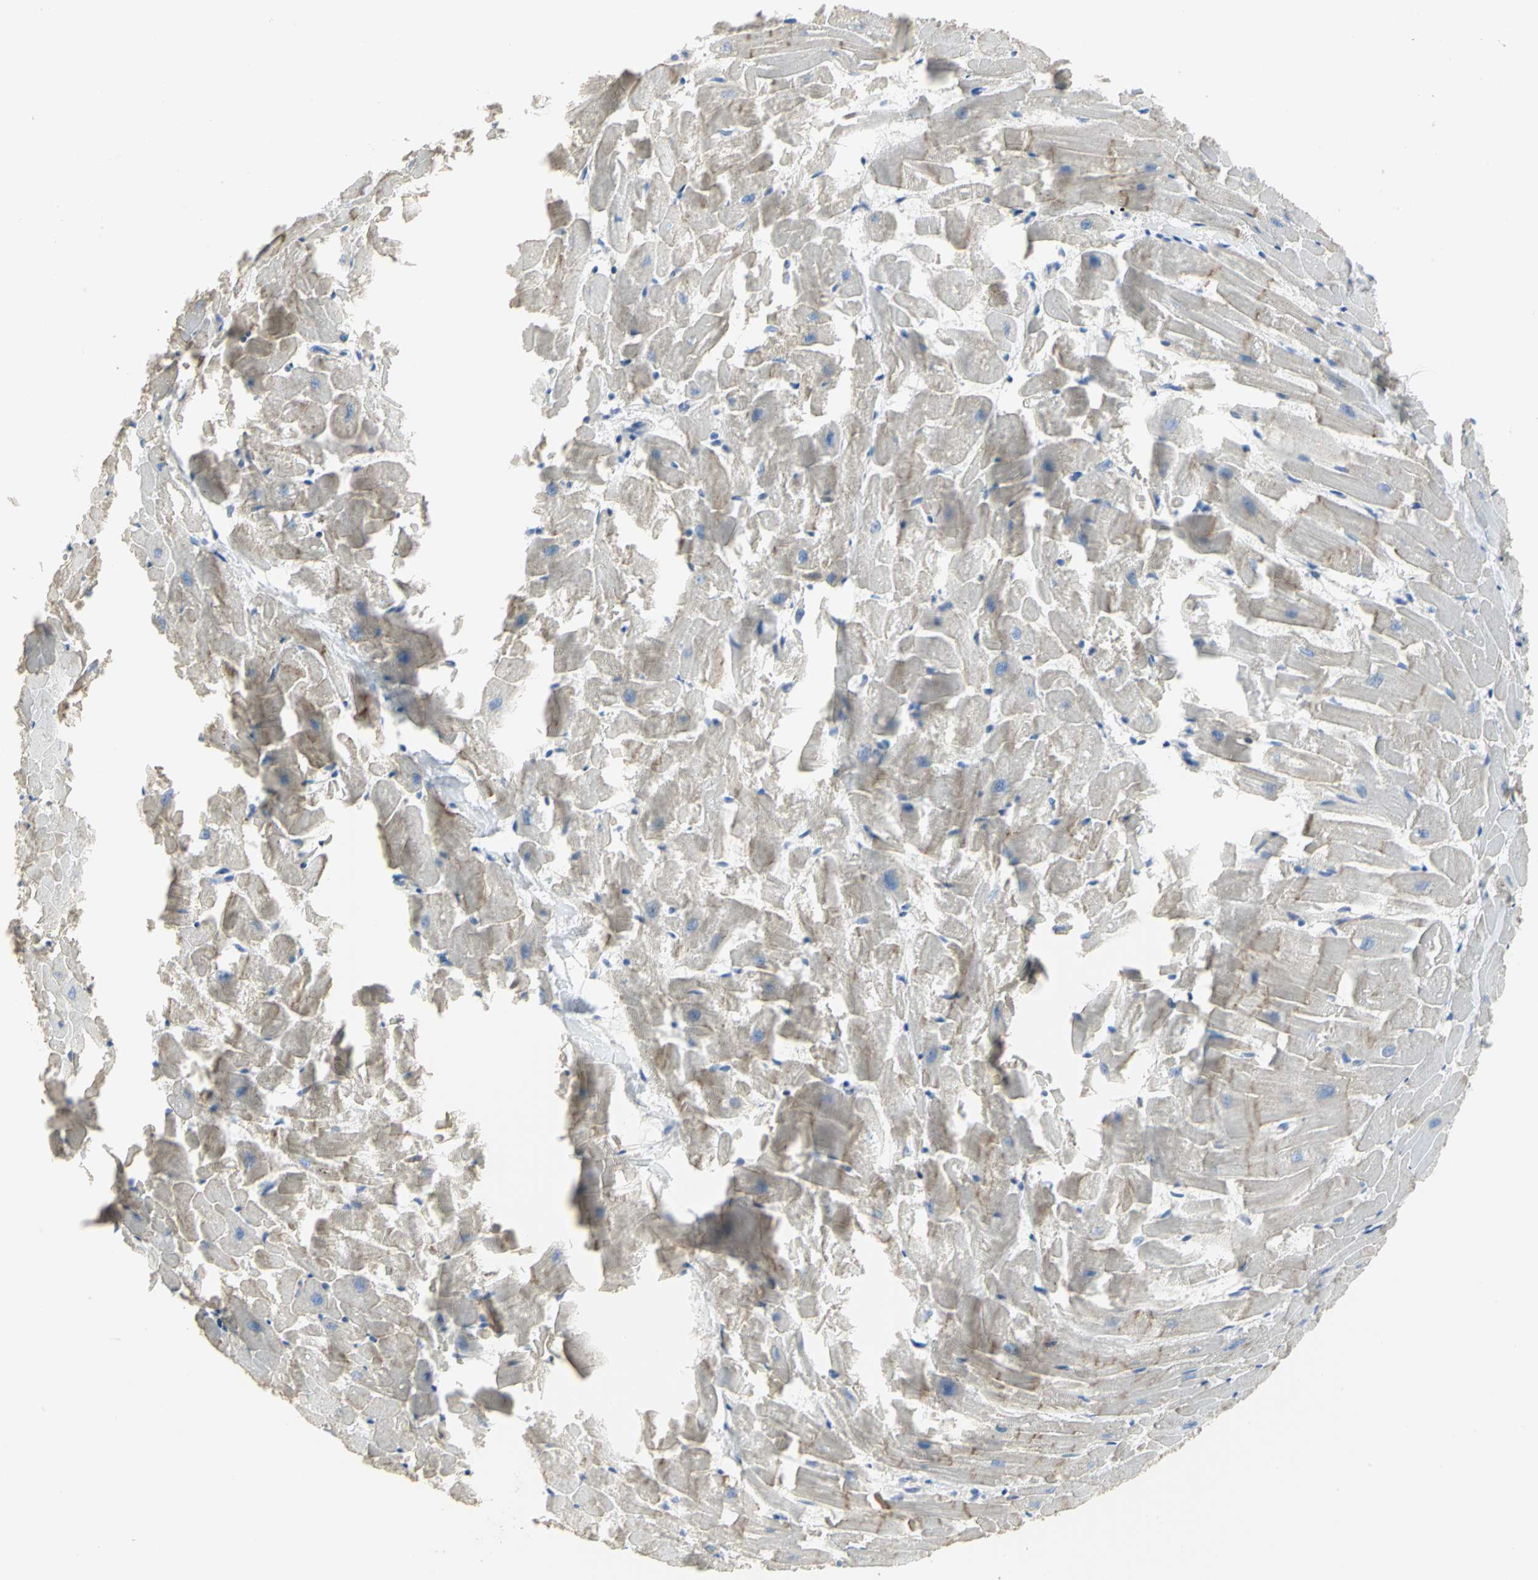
{"staining": {"intensity": "weak", "quantity": "<25%", "location": "cytoplasmic/membranous"}, "tissue": "heart muscle", "cell_type": "Cardiomyocytes", "image_type": "normal", "snomed": [{"axis": "morphology", "description": "Normal tissue, NOS"}, {"axis": "topography", "description": "Heart"}], "caption": "Benign heart muscle was stained to show a protein in brown. There is no significant positivity in cardiomyocytes.", "gene": "DLGAP5", "patient": {"sex": "female", "age": 19}}